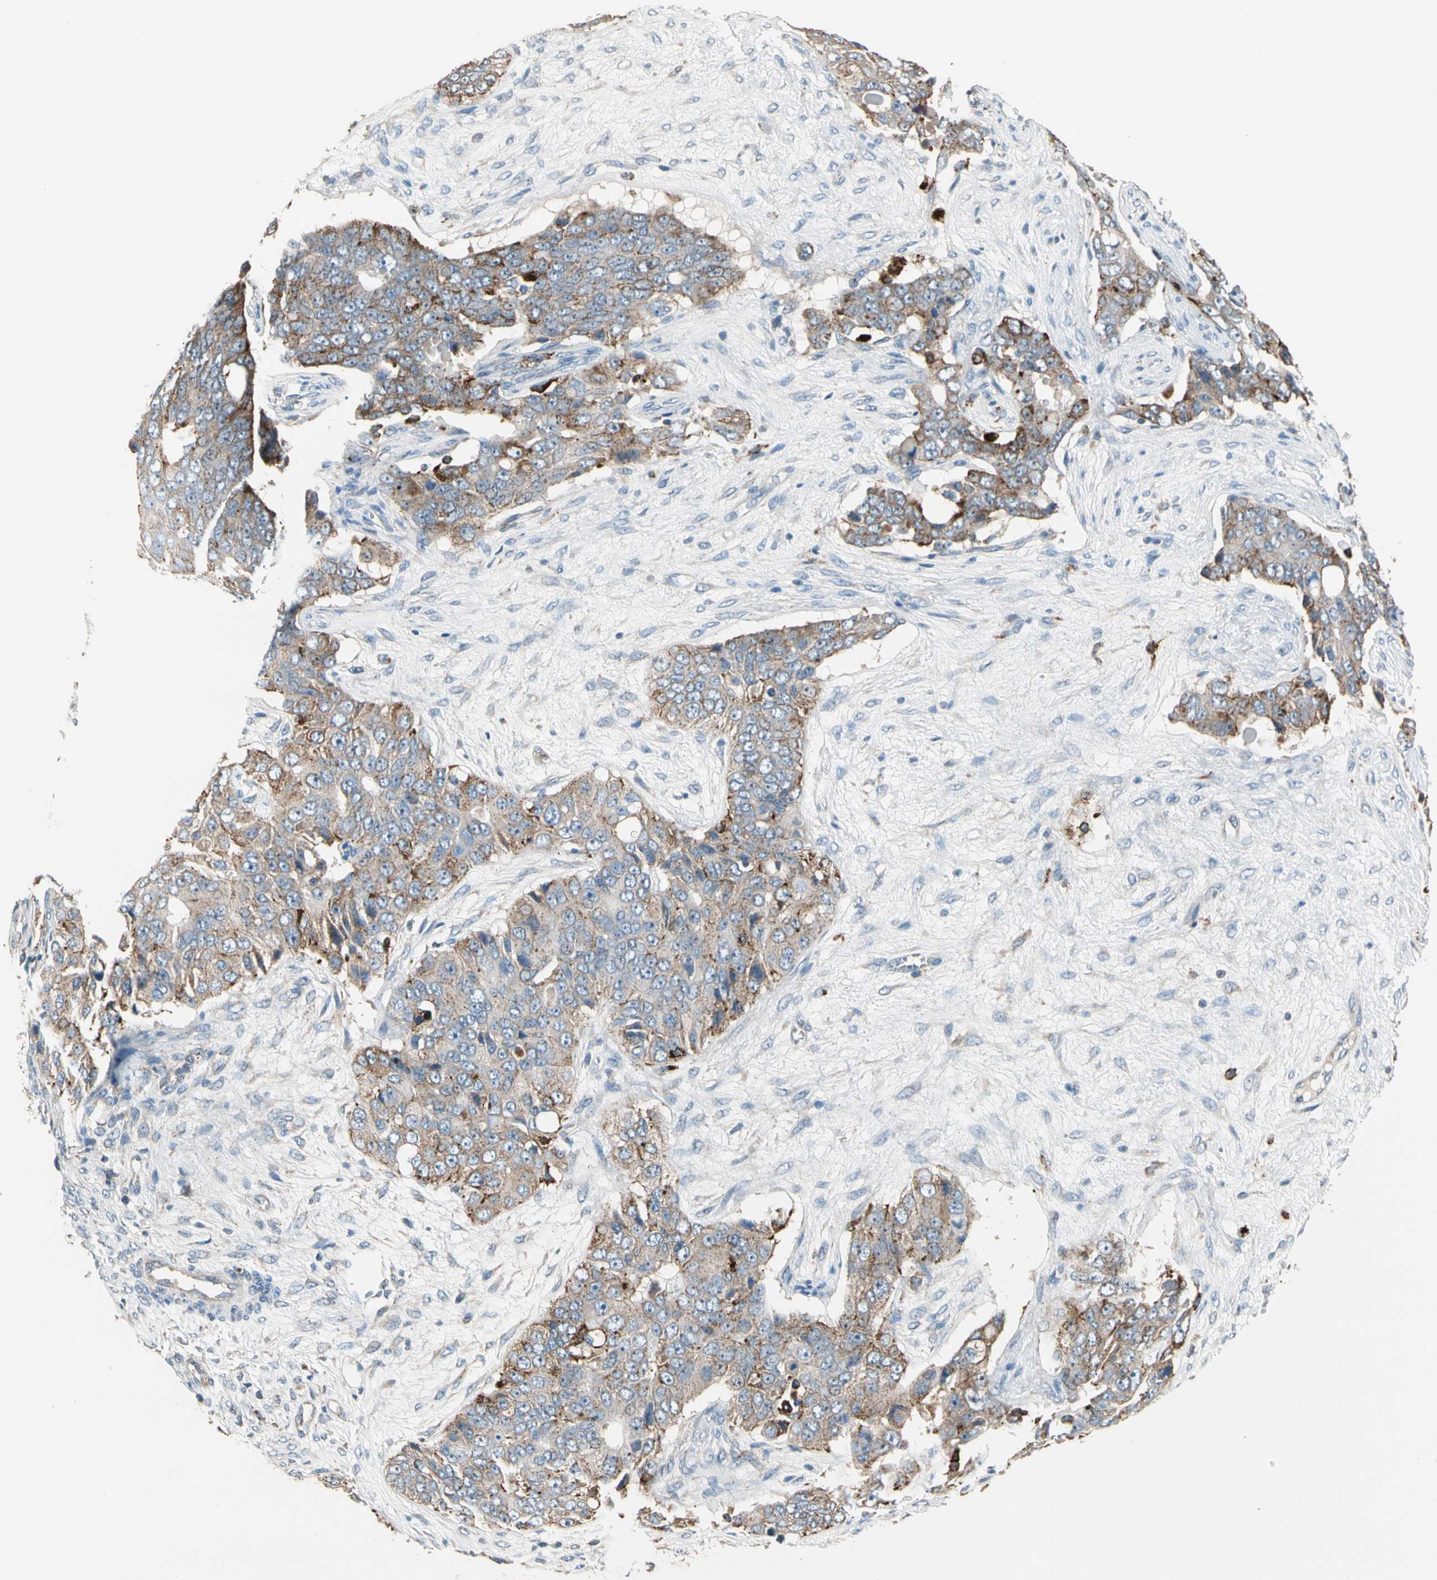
{"staining": {"intensity": "moderate", "quantity": ">75%", "location": "cytoplasmic/membranous"}, "tissue": "ovarian cancer", "cell_type": "Tumor cells", "image_type": "cancer", "snomed": [{"axis": "morphology", "description": "Carcinoma, endometroid"}, {"axis": "topography", "description": "Ovary"}], "caption": "Endometroid carcinoma (ovarian) was stained to show a protein in brown. There is medium levels of moderate cytoplasmic/membranous expression in about >75% of tumor cells.", "gene": "GM2A", "patient": {"sex": "female", "age": 51}}